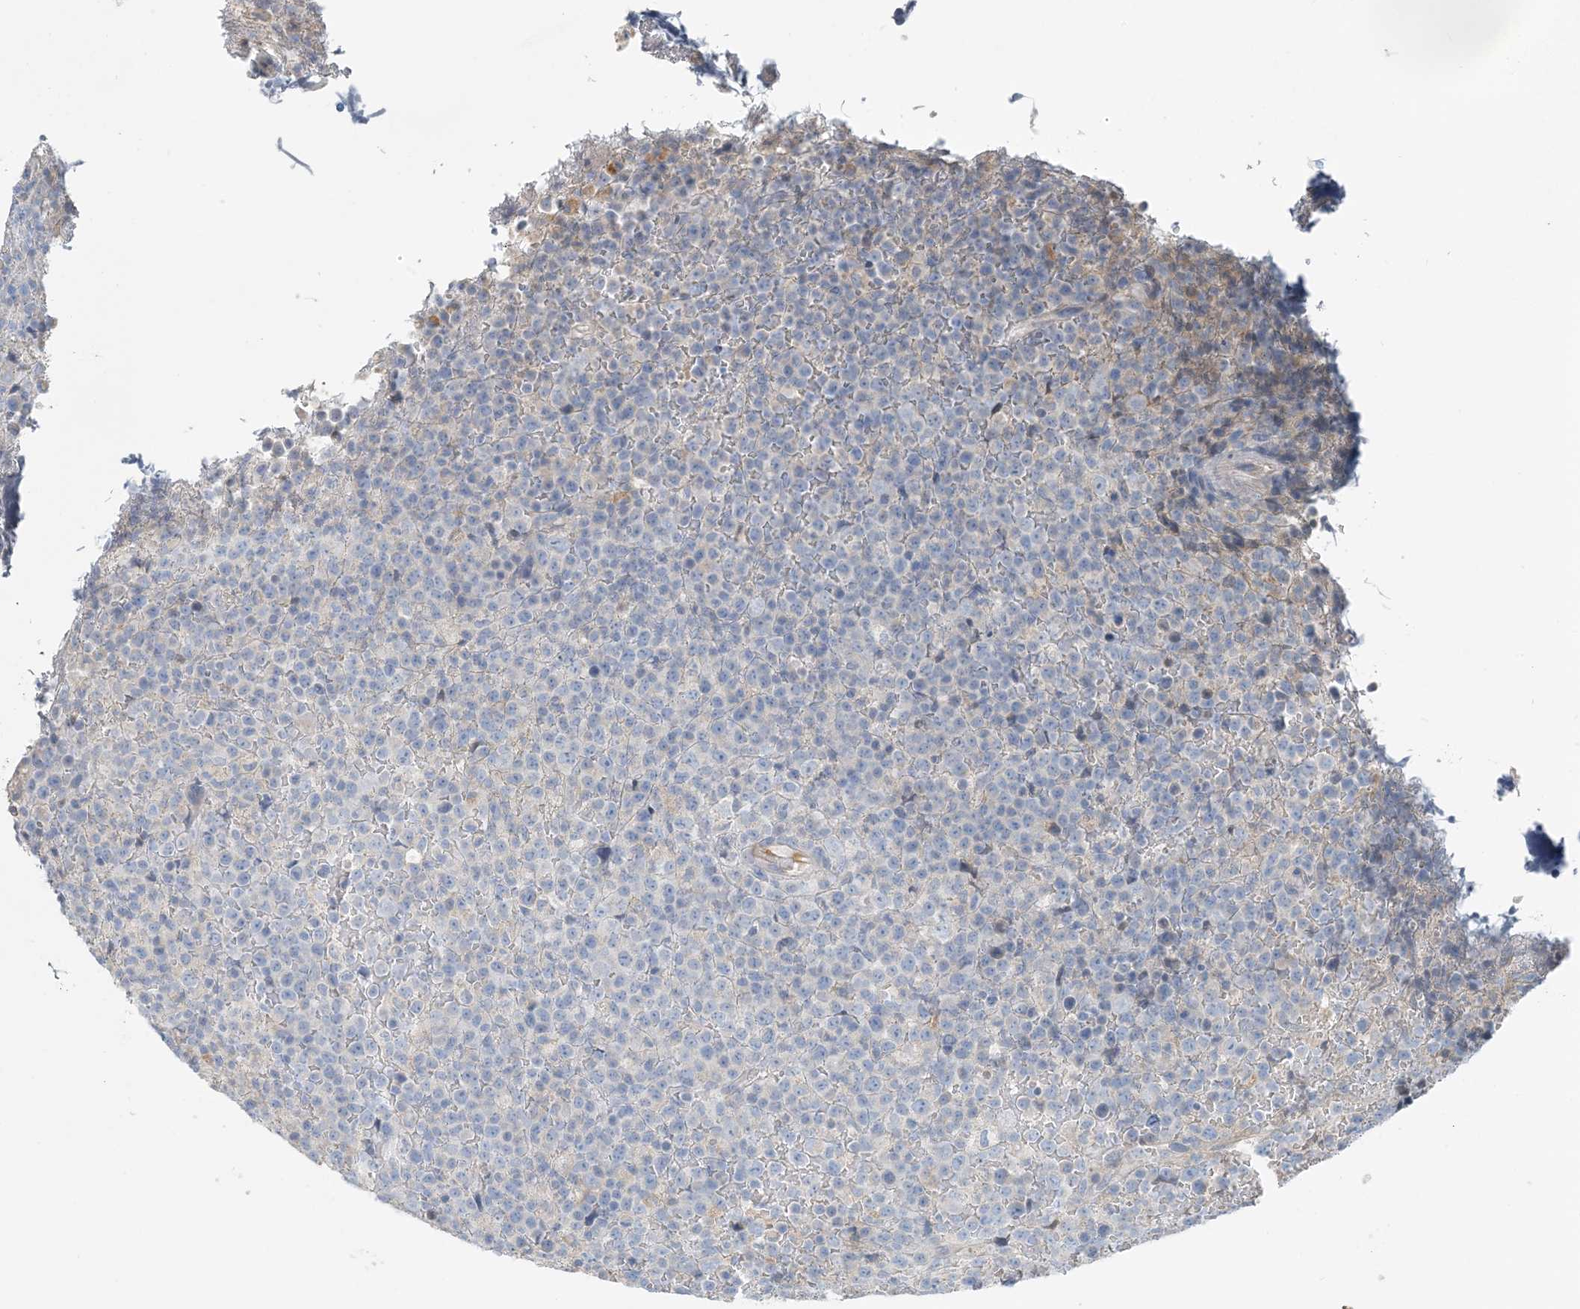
{"staining": {"intensity": "negative", "quantity": "none", "location": "none"}, "tissue": "lymphoma", "cell_type": "Tumor cells", "image_type": "cancer", "snomed": [{"axis": "morphology", "description": "Malignant lymphoma, non-Hodgkin's type, High grade"}, {"axis": "topography", "description": "Lymph node"}], "caption": "There is no significant positivity in tumor cells of malignant lymphoma, non-Hodgkin's type (high-grade).", "gene": "CTRL", "patient": {"sex": "male", "age": 13}}